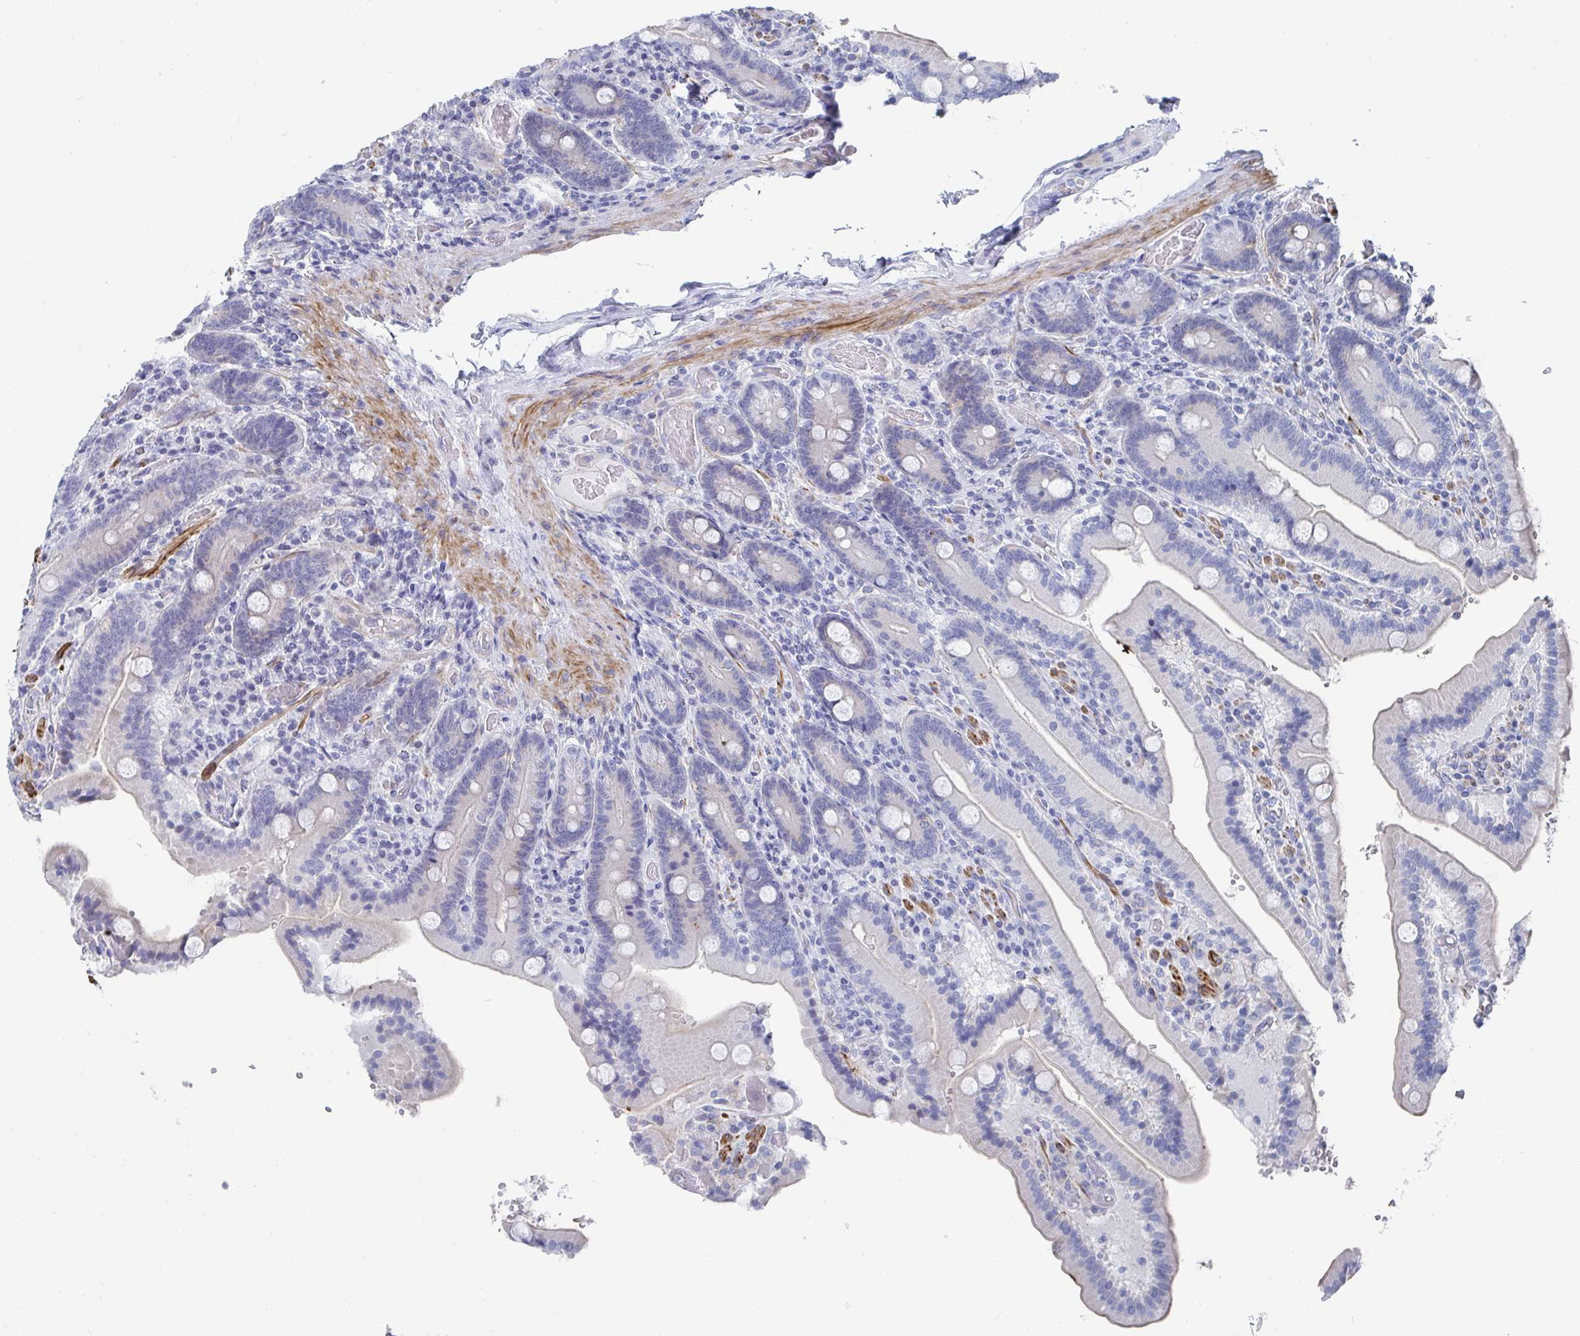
{"staining": {"intensity": "negative", "quantity": "none", "location": "none"}, "tissue": "duodenum", "cell_type": "Glandular cells", "image_type": "normal", "snomed": [{"axis": "morphology", "description": "Normal tissue, NOS"}, {"axis": "topography", "description": "Duodenum"}], "caption": "IHC of unremarkable human duodenum demonstrates no expression in glandular cells.", "gene": "ZFP82", "patient": {"sex": "female", "age": 62}}